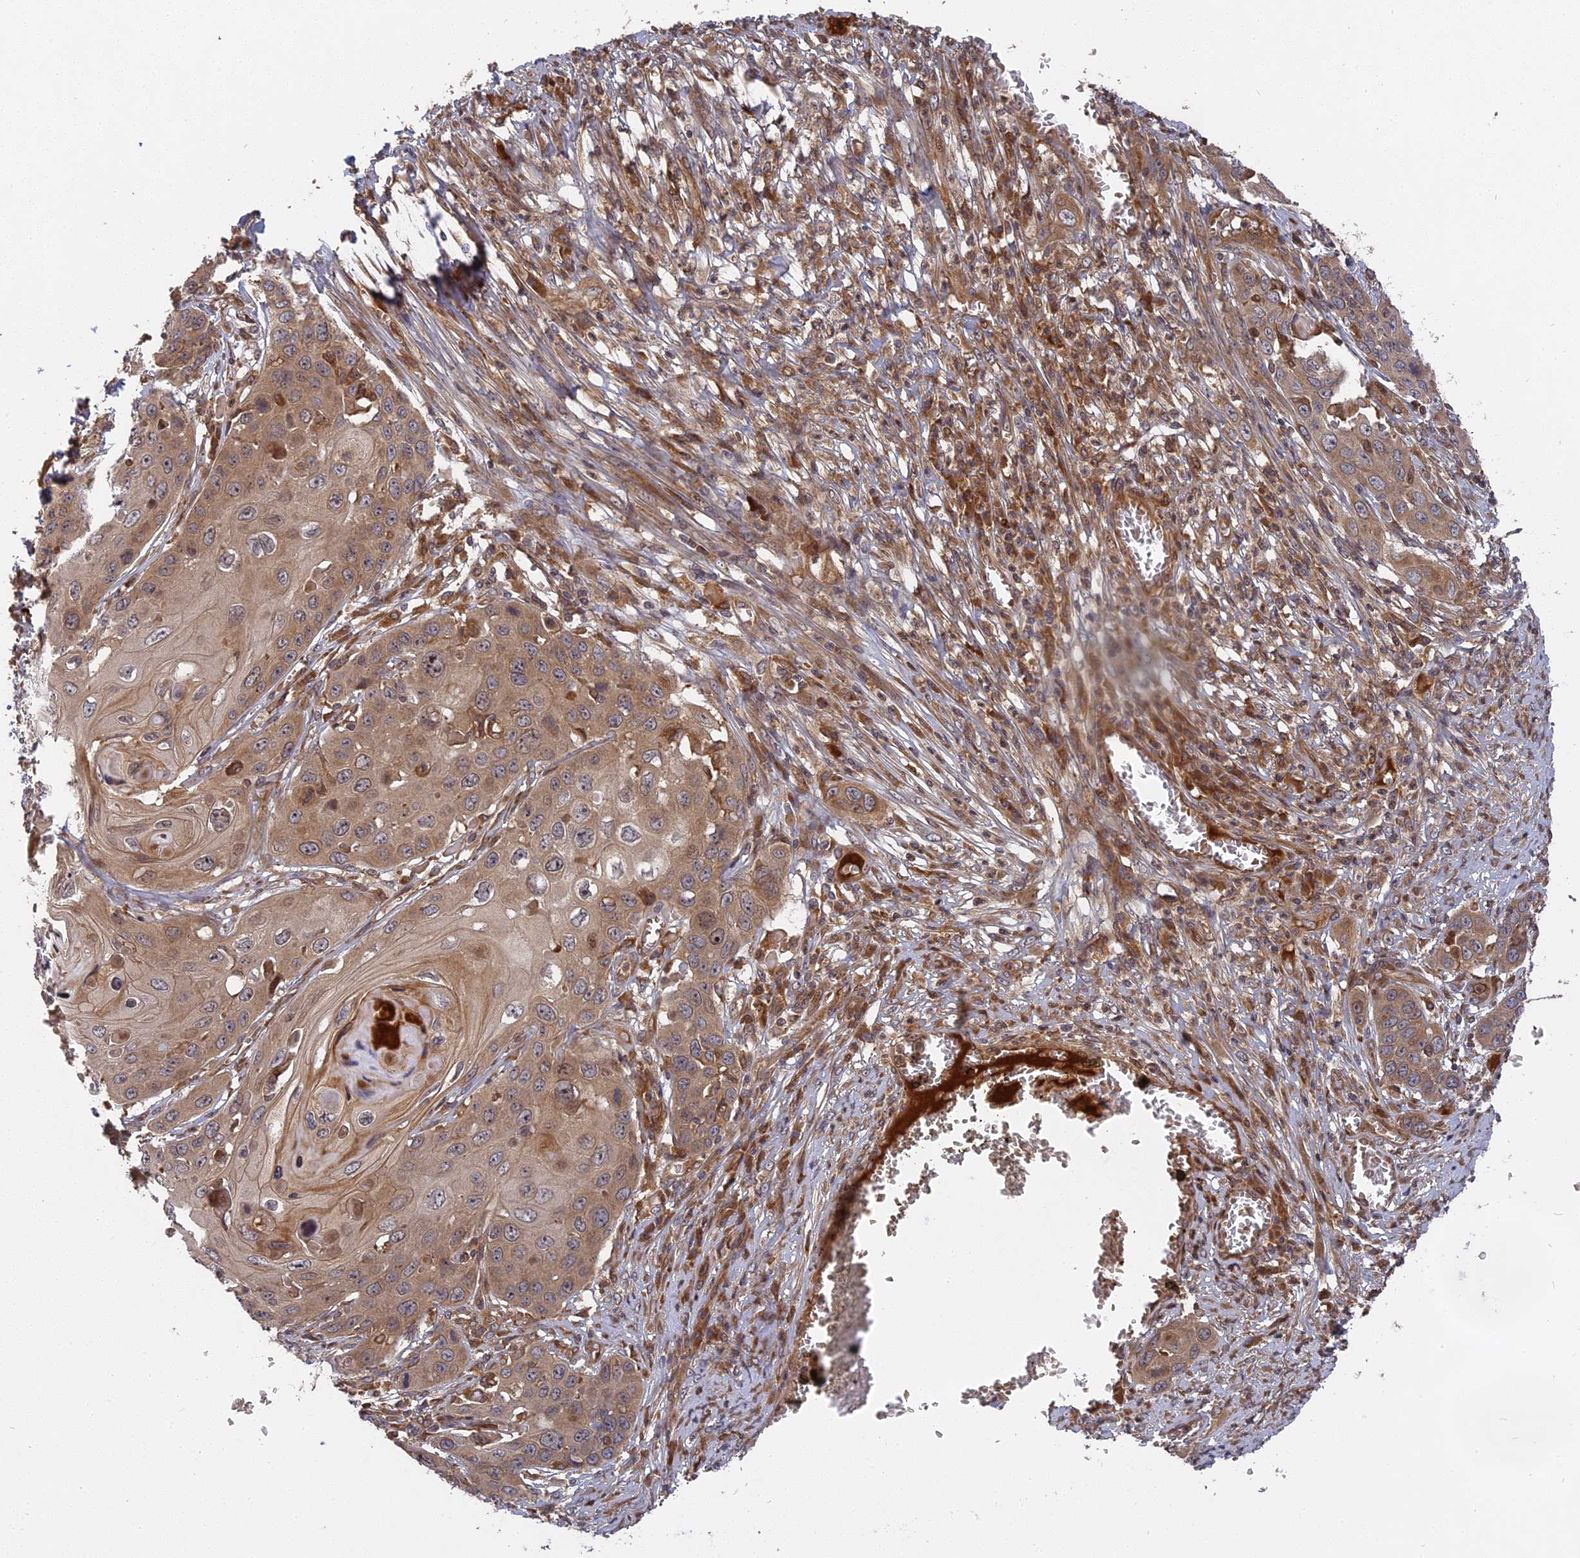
{"staining": {"intensity": "moderate", "quantity": ">75%", "location": "cytoplasmic/membranous"}, "tissue": "skin cancer", "cell_type": "Tumor cells", "image_type": "cancer", "snomed": [{"axis": "morphology", "description": "Squamous cell carcinoma, NOS"}, {"axis": "topography", "description": "Skin"}], "caption": "The histopathology image shows a brown stain indicating the presence of a protein in the cytoplasmic/membranous of tumor cells in squamous cell carcinoma (skin).", "gene": "TMUB2", "patient": {"sex": "male", "age": 55}}